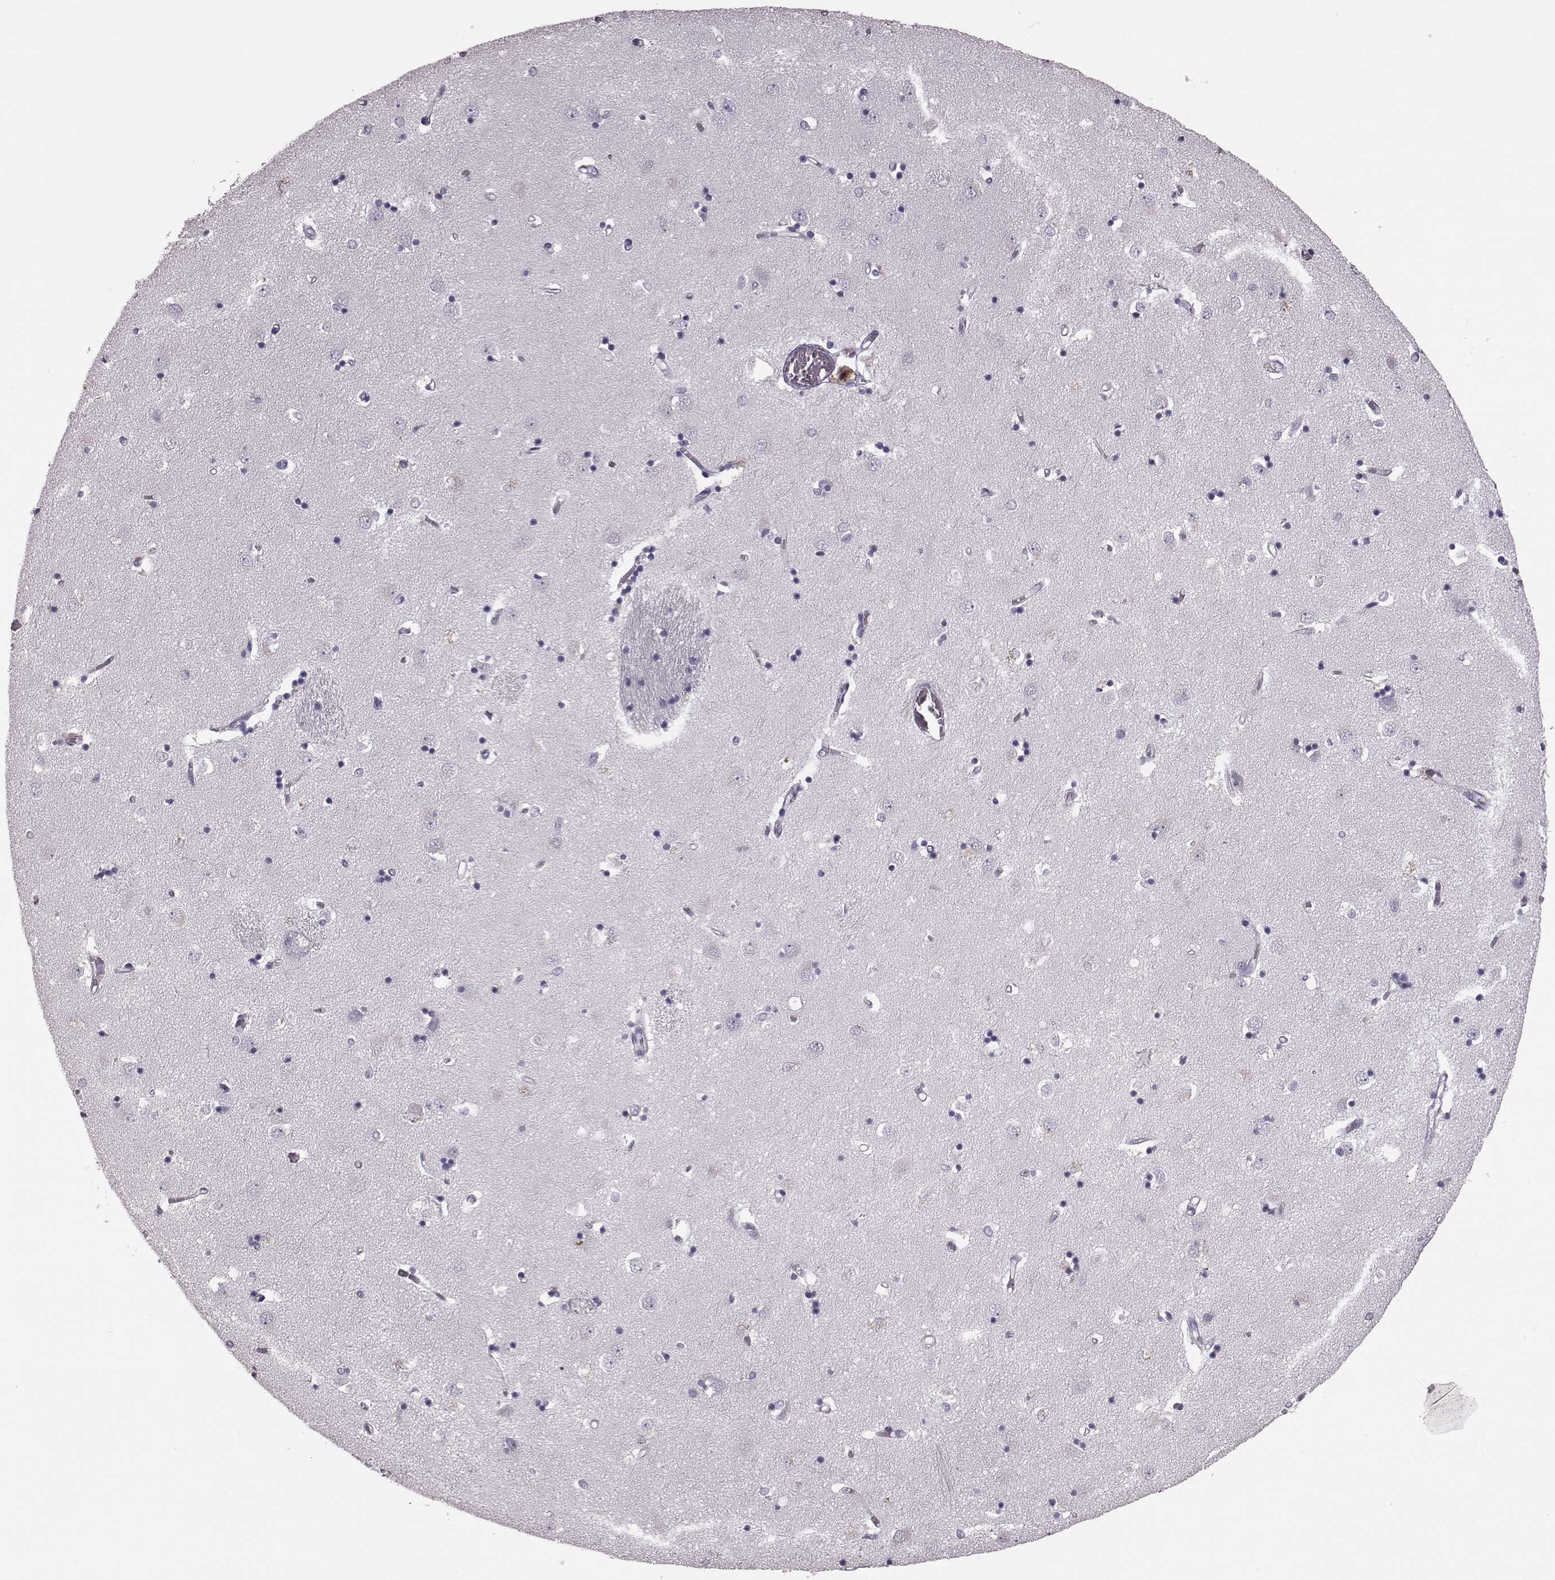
{"staining": {"intensity": "negative", "quantity": "none", "location": "none"}, "tissue": "caudate", "cell_type": "Glial cells", "image_type": "normal", "snomed": [{"axis": "morphology", "description": "Normal tissue, NOS"}, {"axis": "topography", "description": "Lateral ventricle wall"}], "caption": "This is an immunohistochemistry histopathology image of normal caudate. There is no staining in glial cells.", "gene": "CRYBA2", "patient": {"sex": "male", "age": 54}}